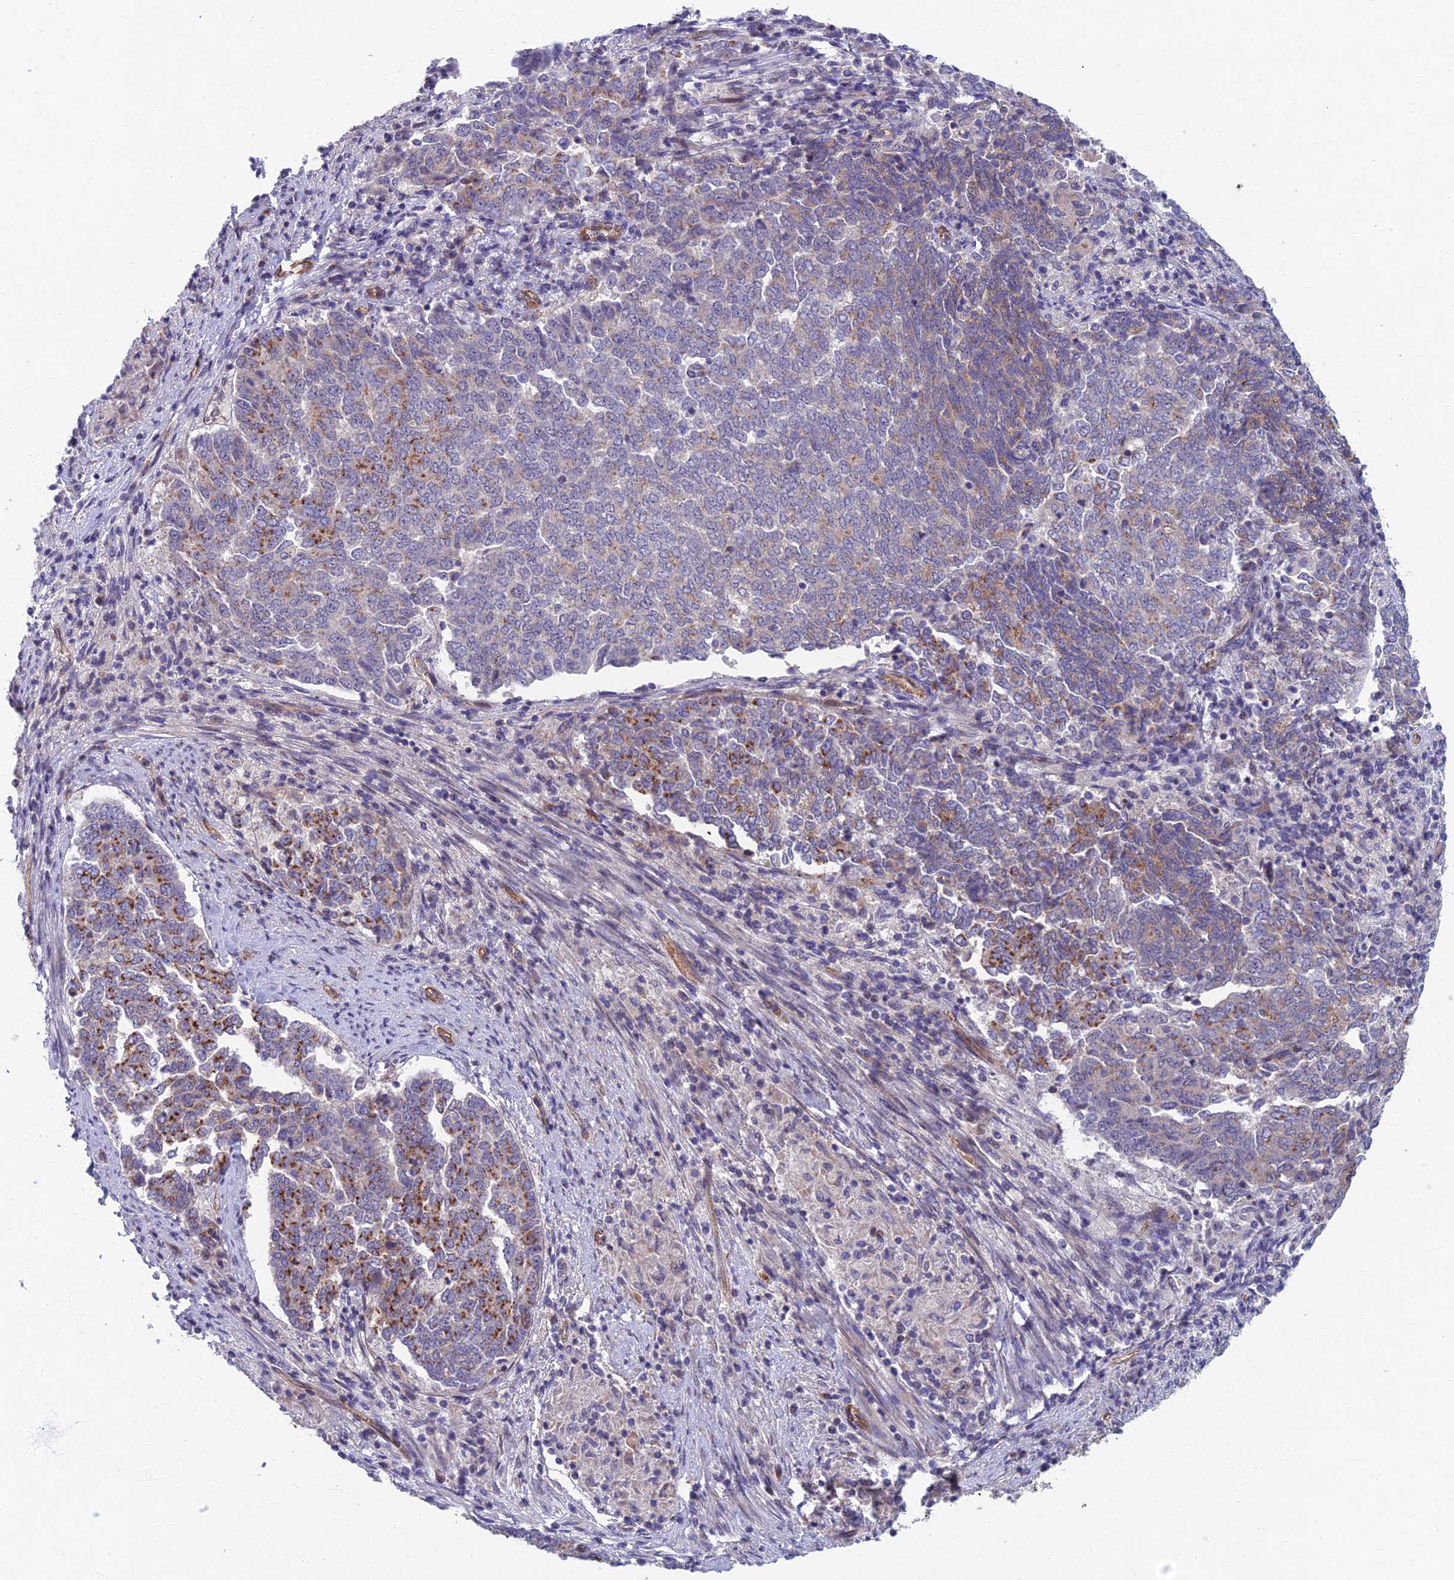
{"staining": {"intensity": "moderate", "quantity": "<25%", "location": "cytoplasmic/membranous"}, "tissue": "endometrial cancer", "cell_type": "Tumor cells", "image_type": "cancer", "snomed": [{"axis": "morphology", "description": "Adenocarcinoma, NOS"}, {"axis": "topography", "description": "Endometrium"}], "caption": "The micrograph displays a brown stain indicating the presence of a protein in the cytoplasmic/membranous of tumor cells in adenocarcinoma (endometrial).", "gene": "RHBDL2", "patient": {"sex": "female", "age": 80}}